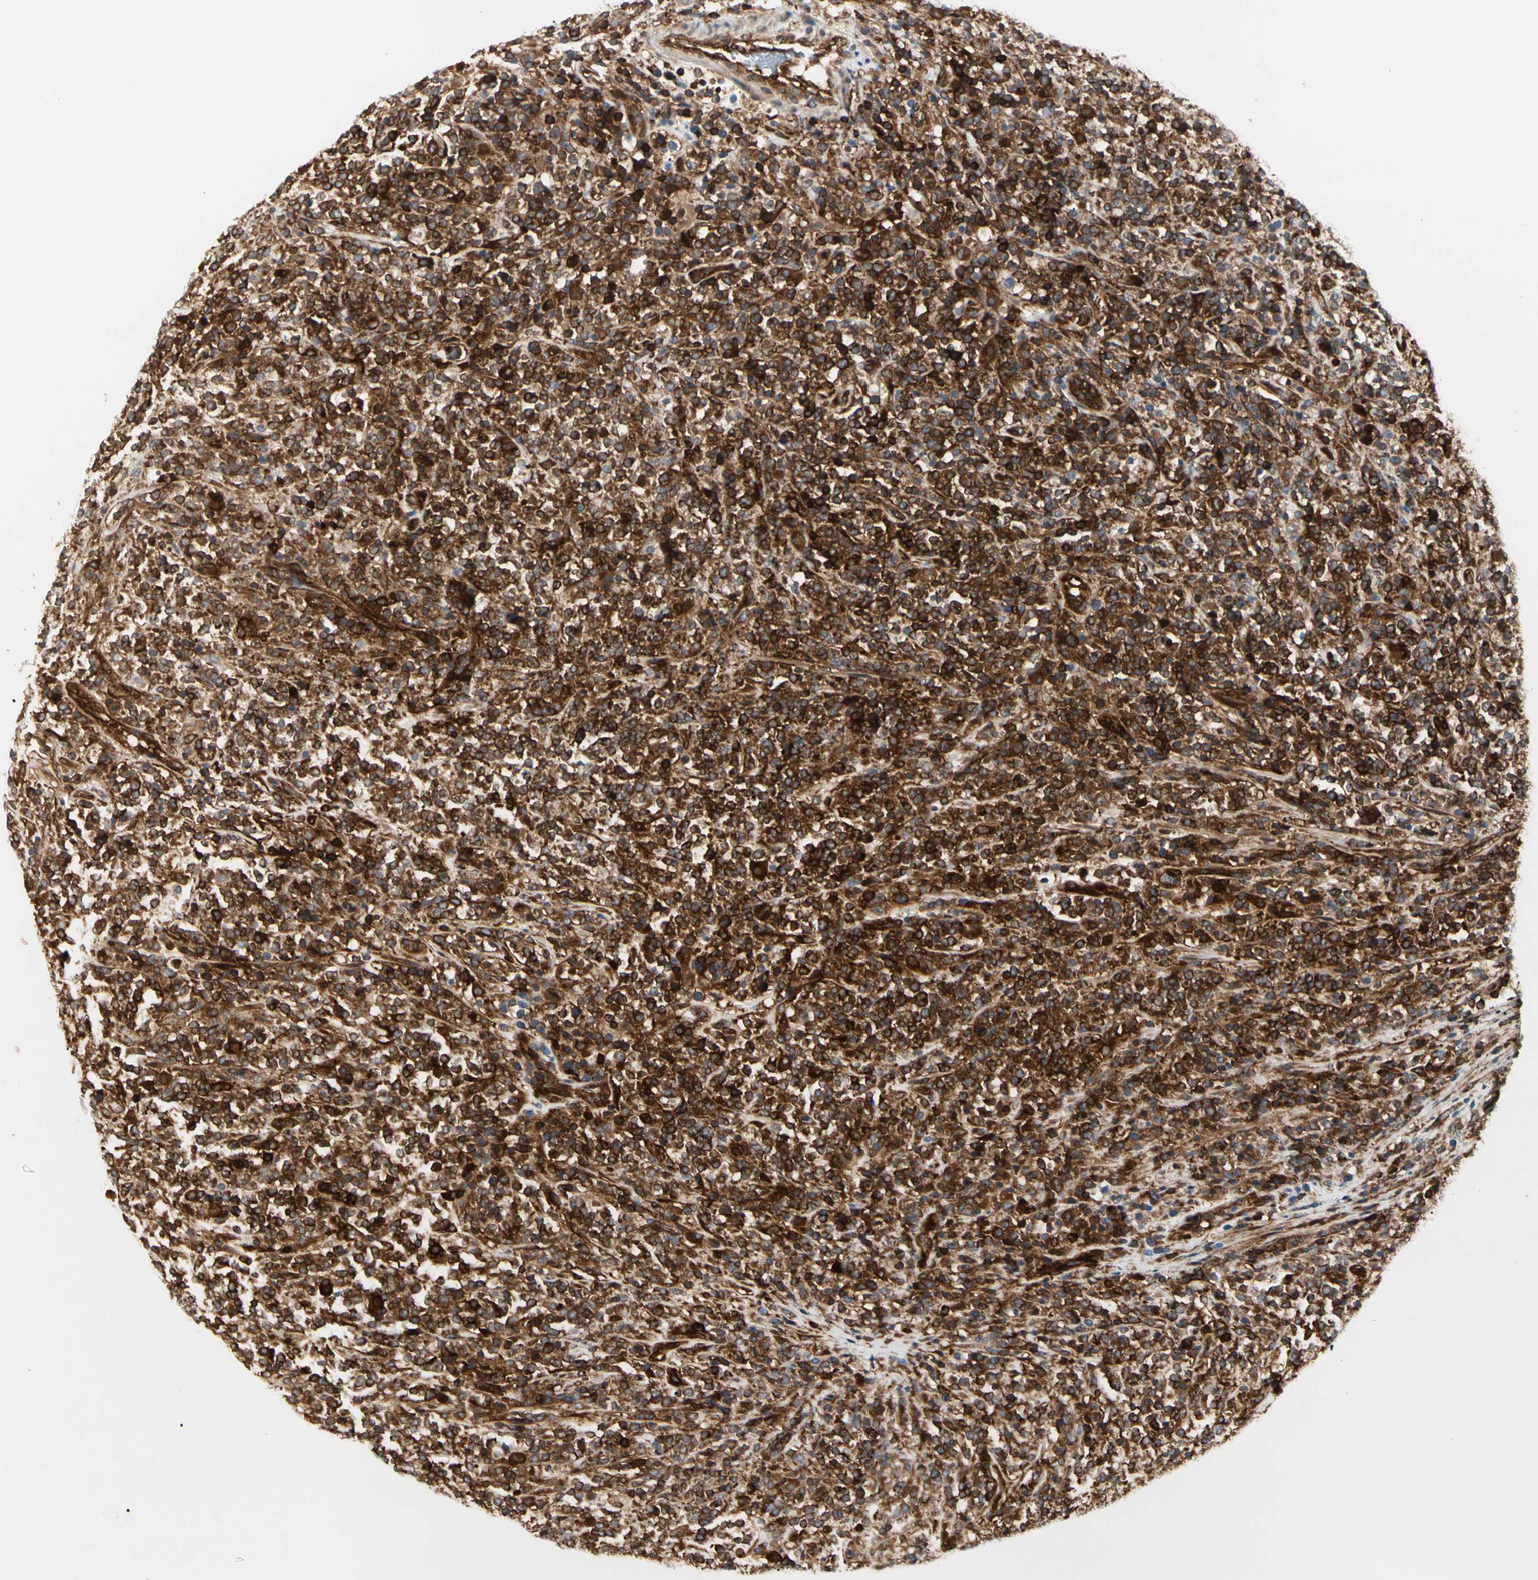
{"staining": {"intensity": "strong", "quantity": ">75%", "location": "cytoplasmic/membranous"}, "tissue": "lymphoma", "cell_type": "Tumor cells", "image_type": "cancer", "snomed": [{"axis": "morphology", "description": "Malignant lymphoma, non-Hodgkin's type, High grade"}, {"axis": "topography", "description": "Soft tissue"}], "caption": "Lymphoma stained with a protein marker displays strong staining in tumor cells.", "gene": "NFKB2", "patient": {"sex": "male", "age": 18}}